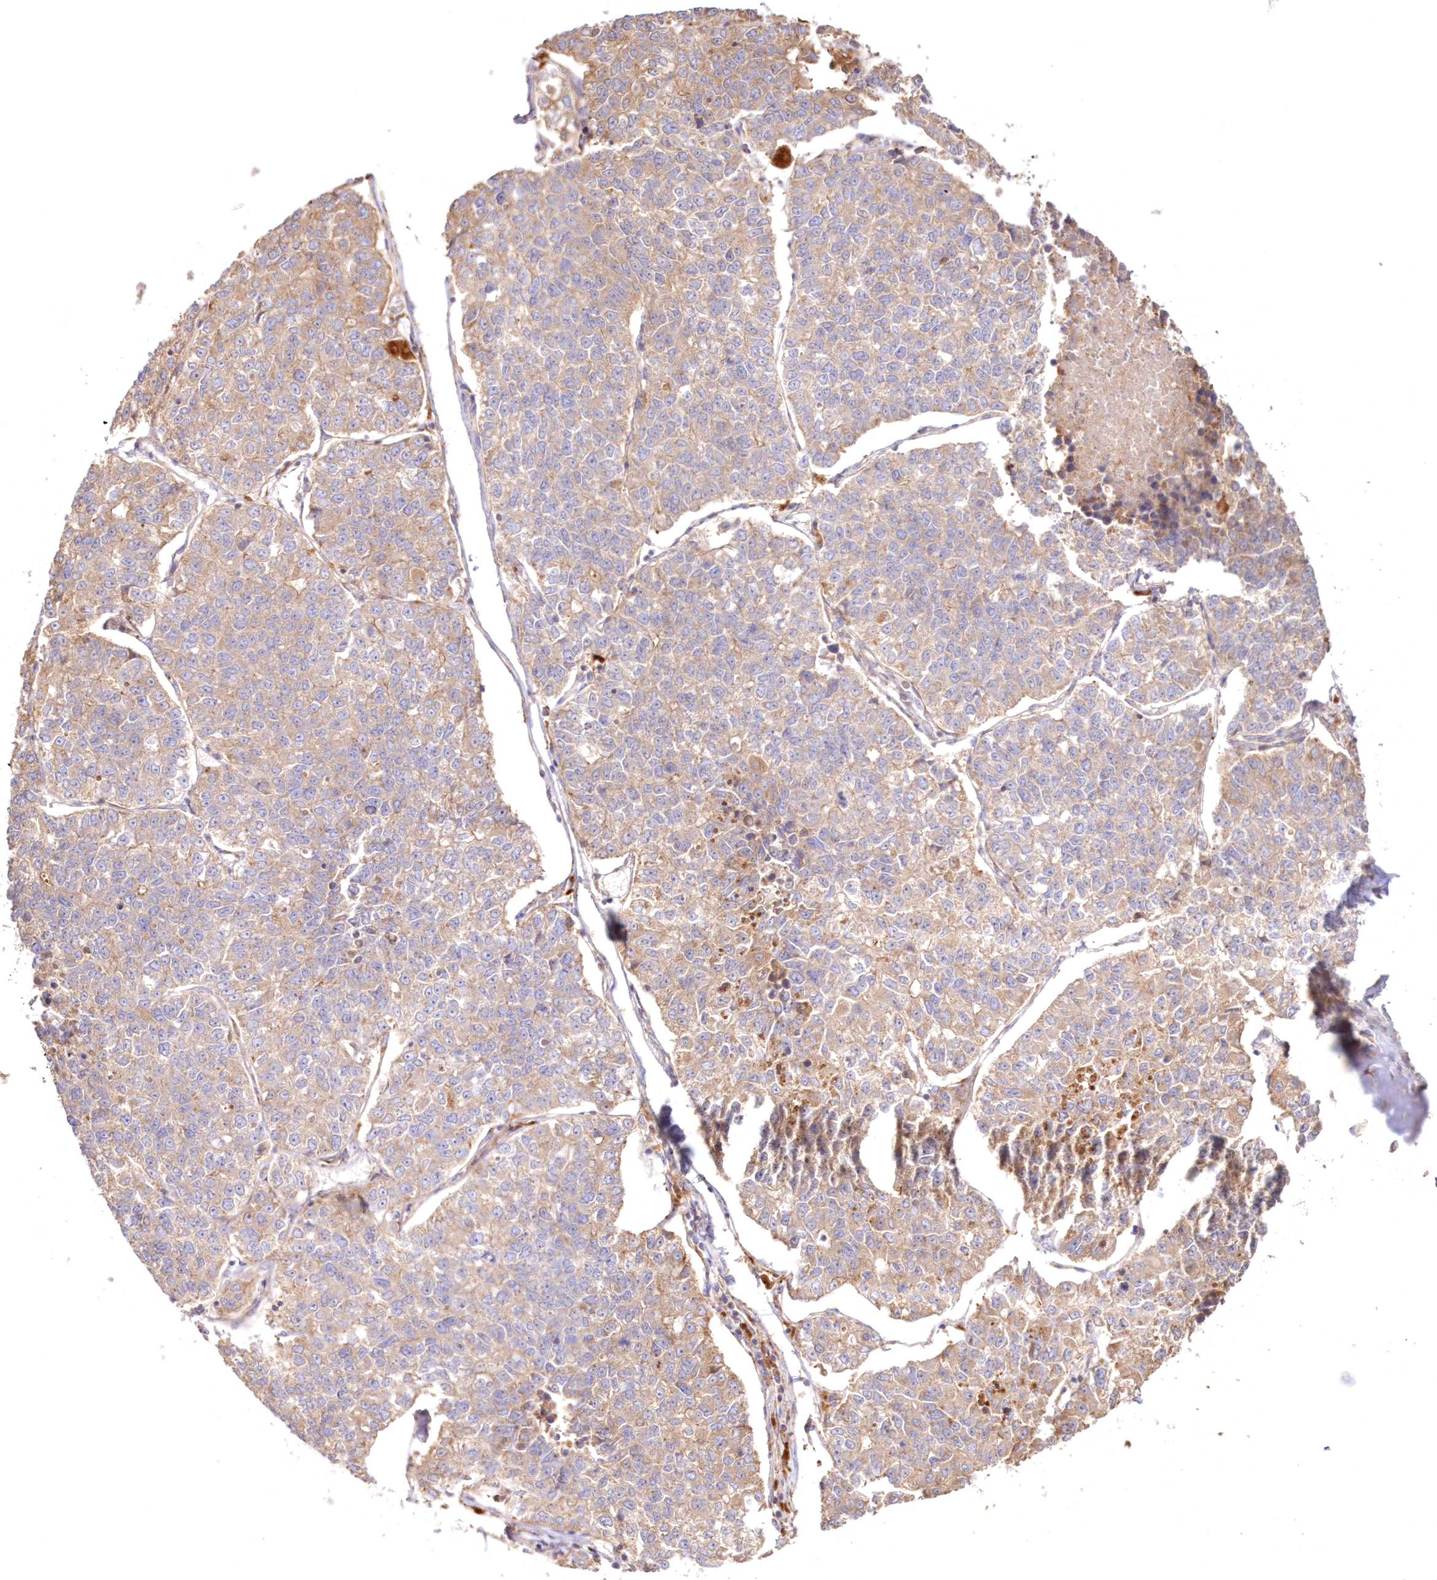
{"staining": {"intensity": "weak", "quantity": ">75%", "location": "cytoplasmic/membranous"}, "tissue": "lung cancer", "cell_type": "Tumor cells", "image_type": "cancer", "snomed": [{"axis": "morphology", "description": "Adenocarcinoma, NOS"}, {"axis": "topography", "description": "Lung"}], "caption": "This is a photomicrograph of immunohistochemistry staining of lung adenocarcinoma, which shows weak expression in the cytoplasmic/membranous of tumor cells.", "gene": "DDO", "patient": {"sex": "male", "age": 49}}